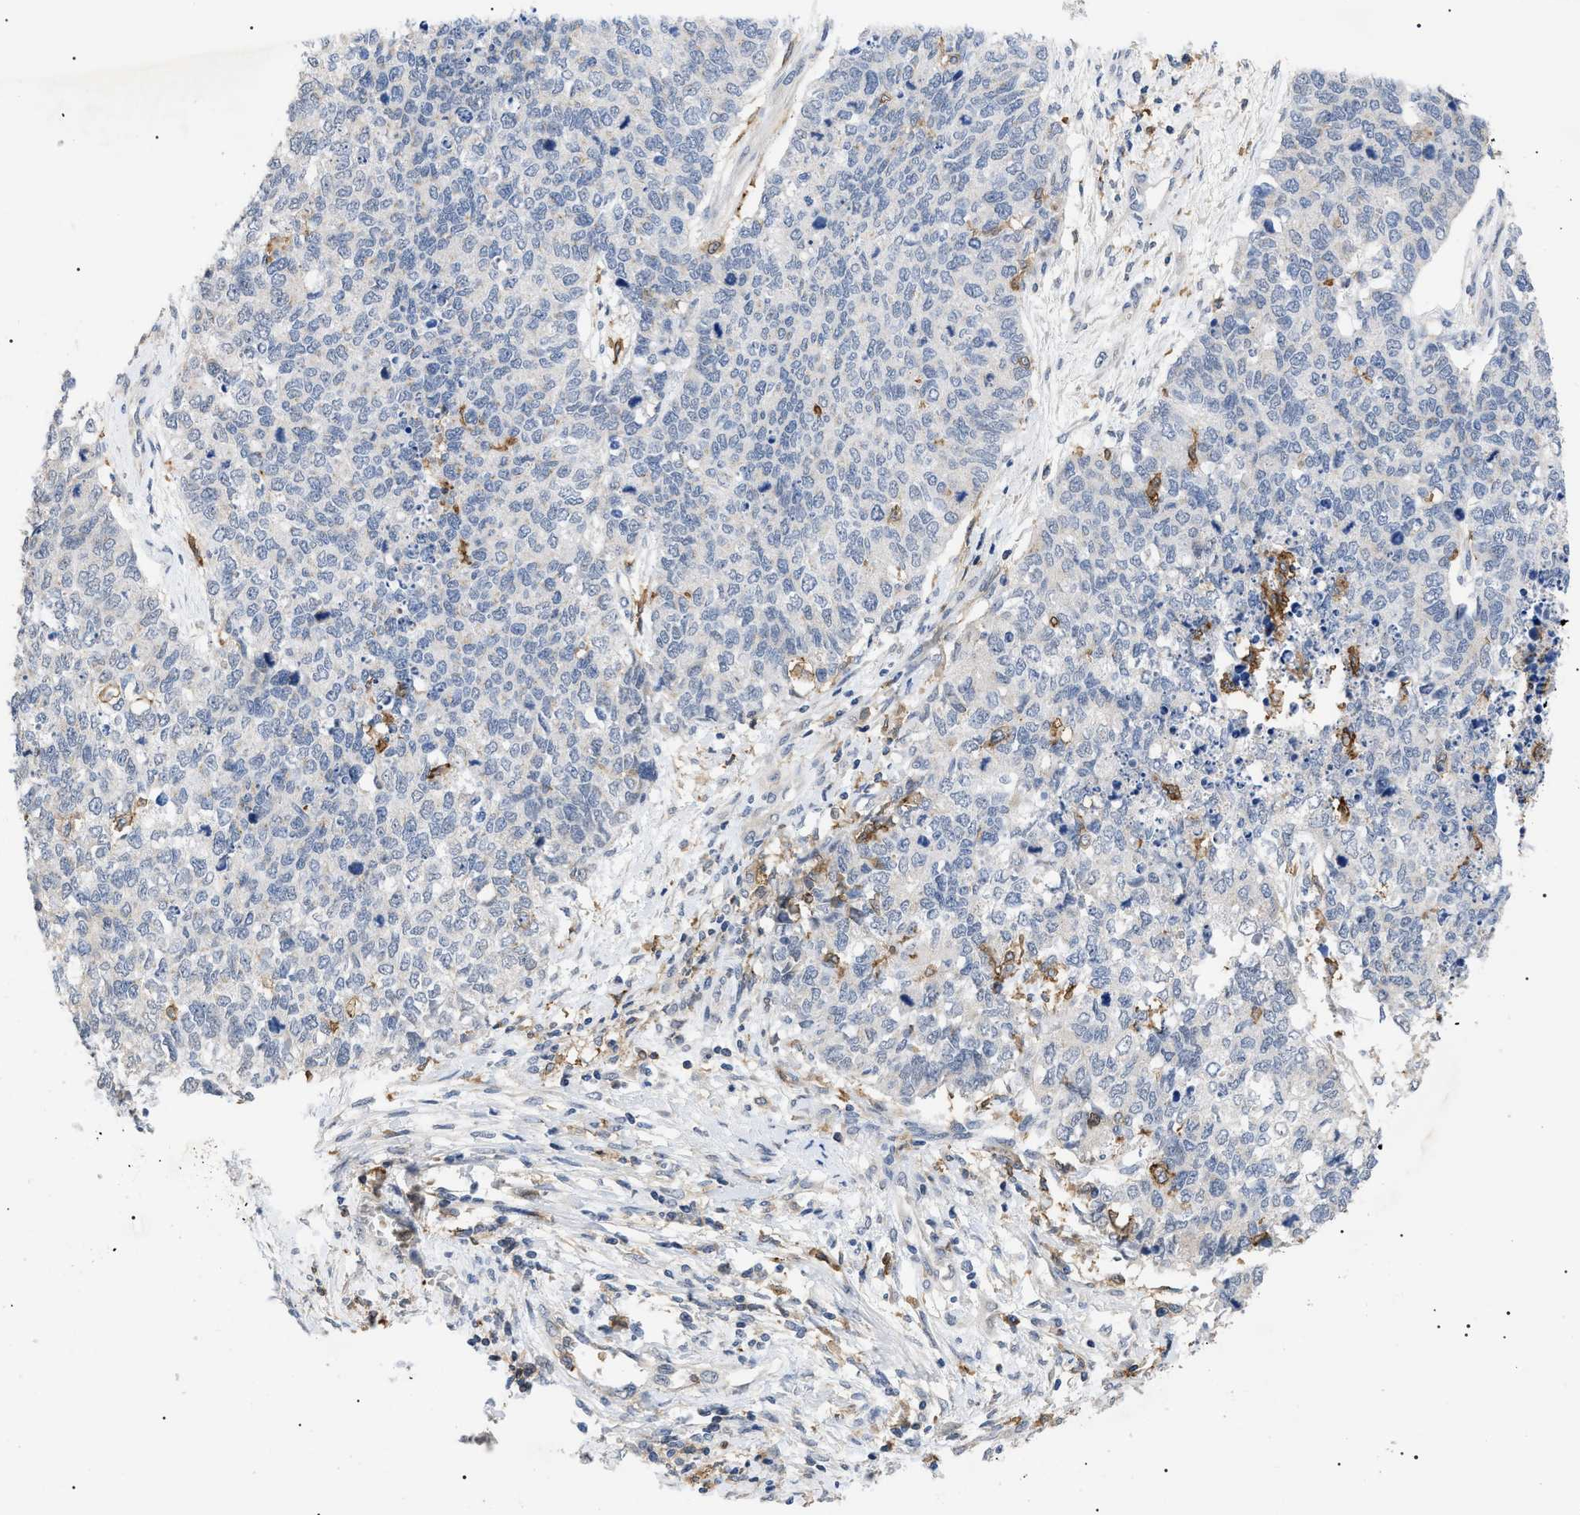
{"staining": {"intensity": "negative", "quantity": "none", "location": "none"}, "tissue": "cervical cancer", "cell_type": "Tumor cells", "image_type": "cancer", "snomed": [{"axis": "morphology", "description": "Squamous cell carcinoma, NOS"}, {"axis": "topography", "description": "Cervix"}], "caption": "The image exhibits no significant staining in tumor cells of cervical squamous cell carcinoma.", "gene": "CD300A", "patient": {"sex": "female", "age": 63}}